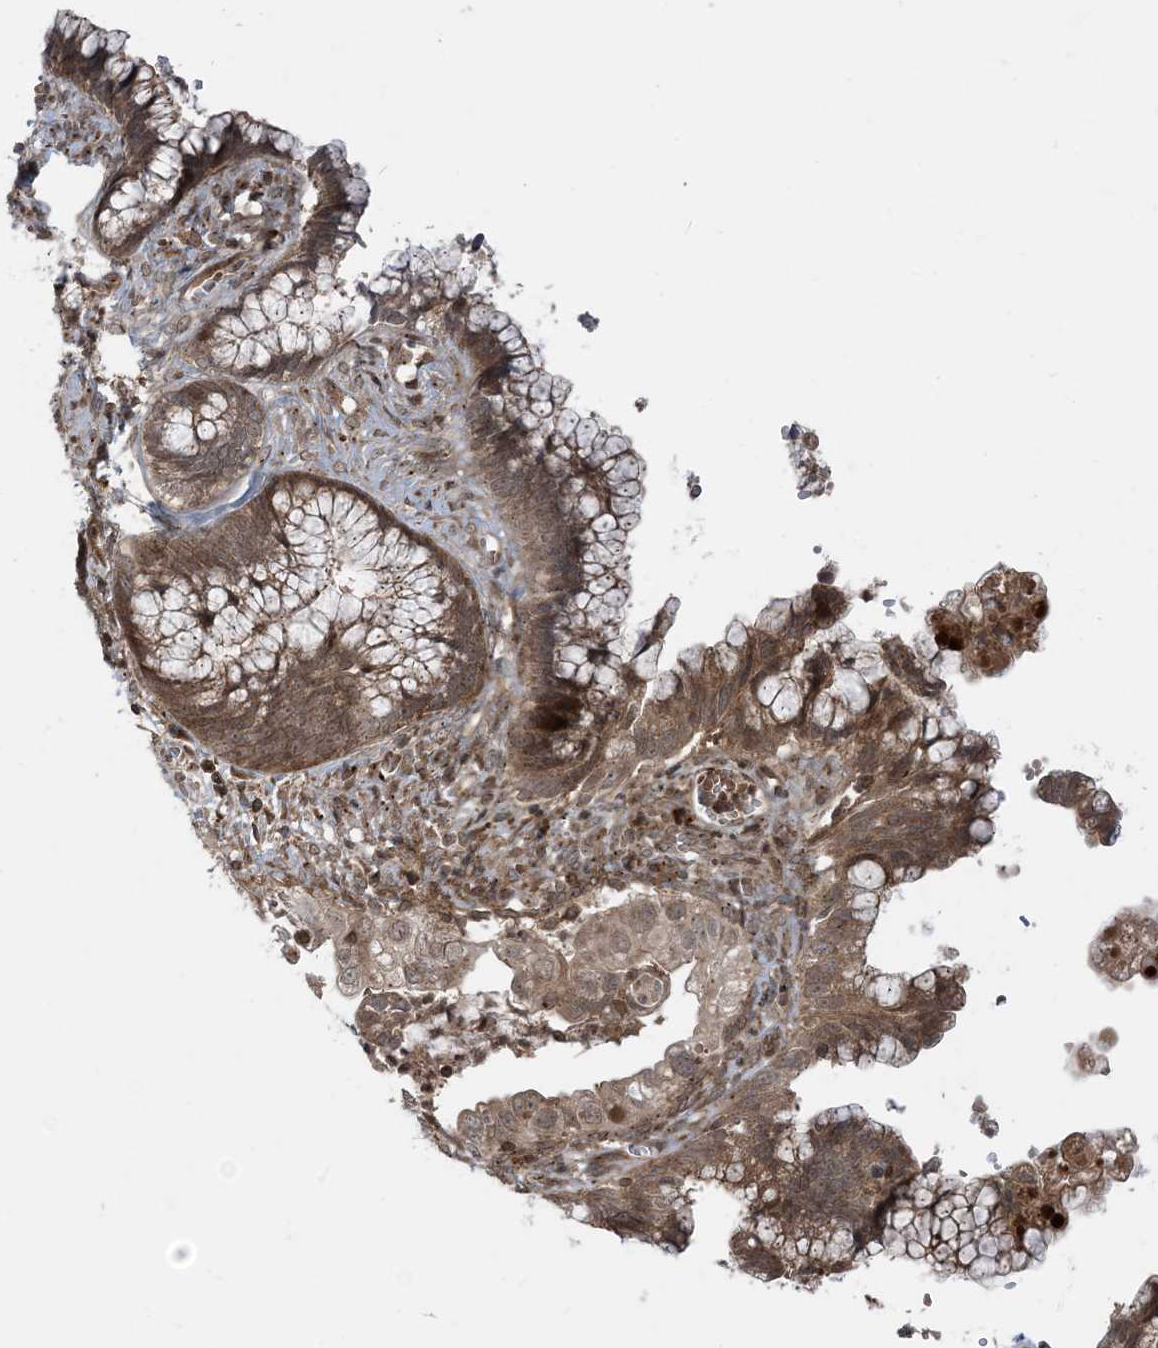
{"staining": {"intensity": "strong", "quantity": ">75%", "location": "cytoplasmic/membranous"}, "tissue": "cervical cancer", "cell_type": "Tumor cells", "image_type": "cancer", "snomed": [{"axis": "morphology", "description": "Adenocarcinoma, NOS"}, {"axis": "topography", "description": "Cervix"}], "caption": "Human cervical adenocarcinoma stained with a brown dye displays strong cytoplasmic/membranous positive positivity in about >75% of tumor cells.", "gene": "CASP4", "patient": {"sex": "female", "age": 44}}